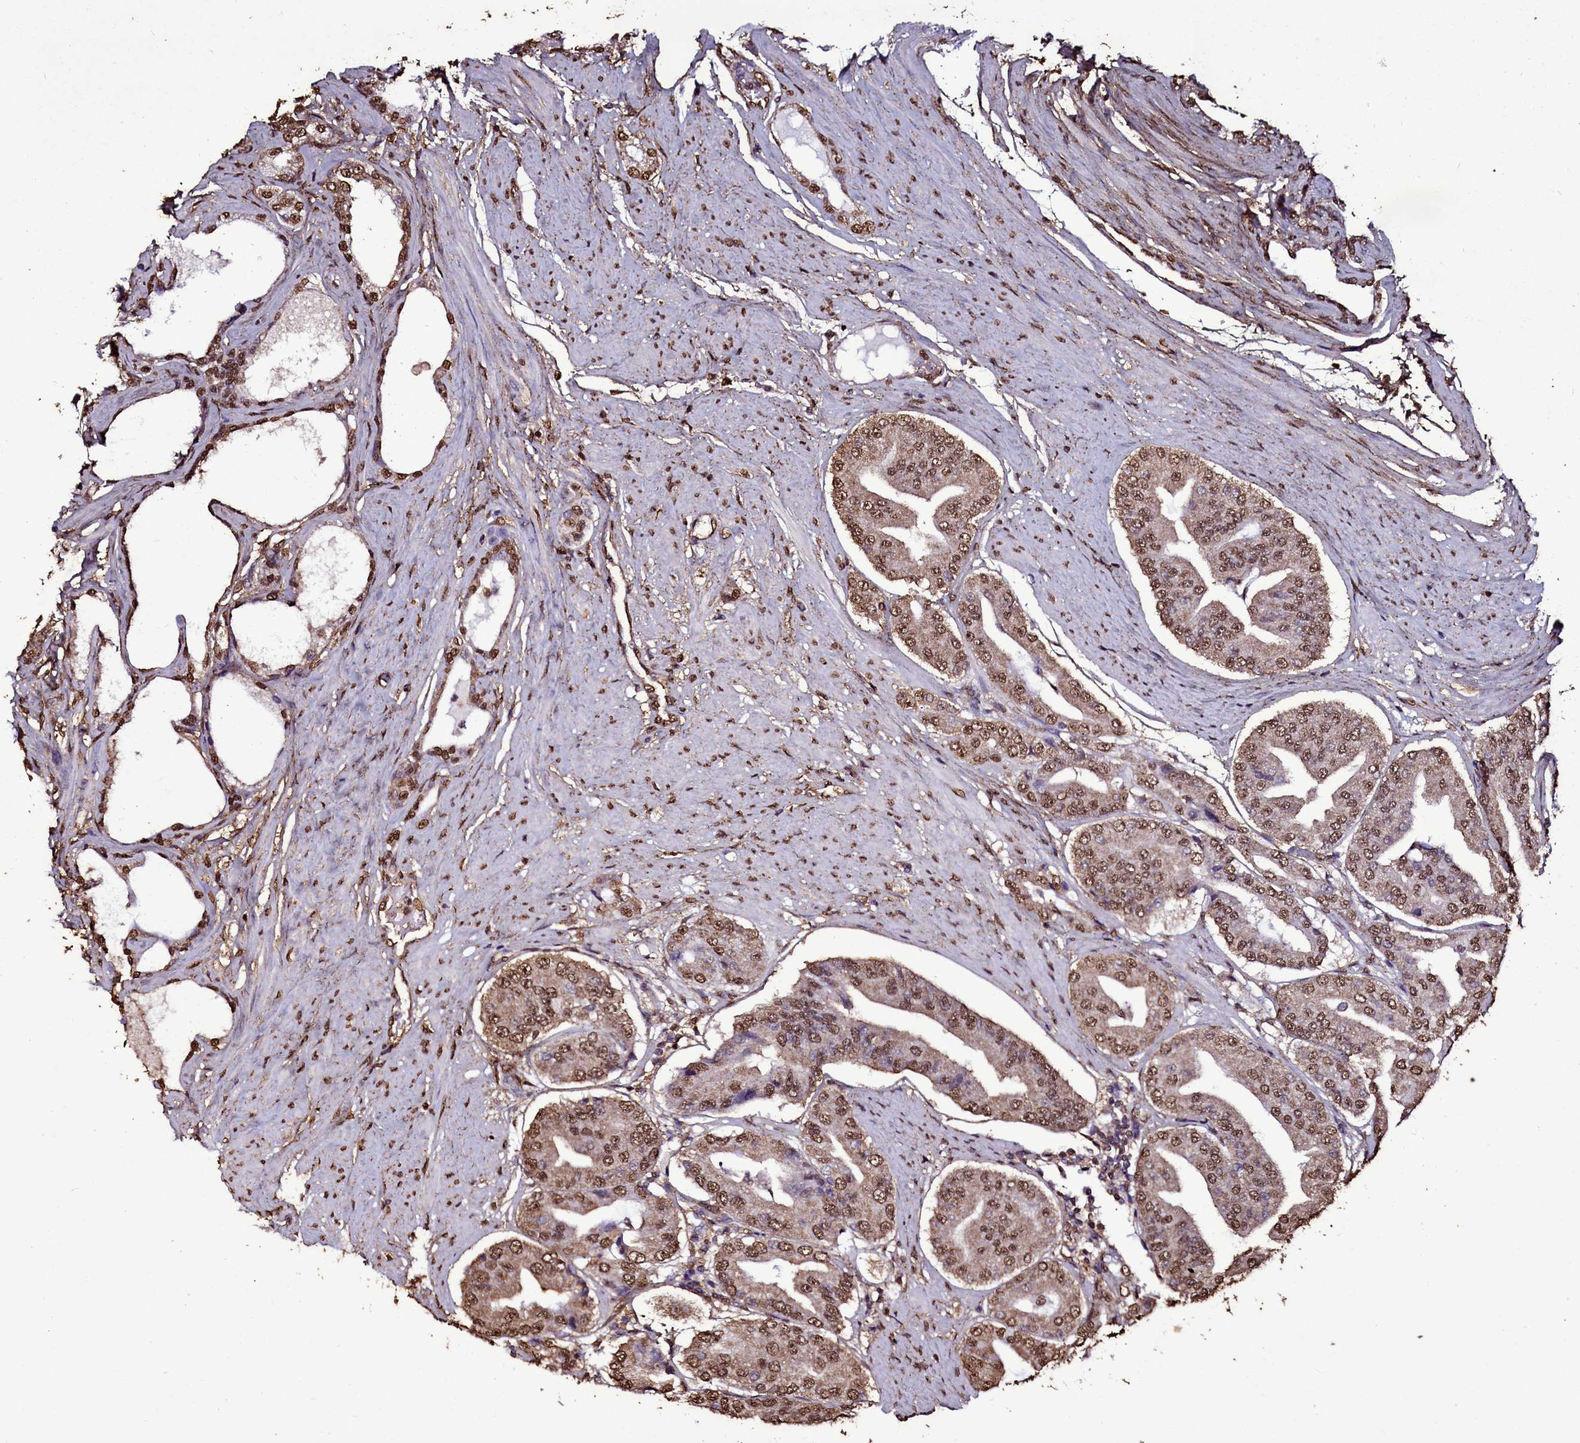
{"staining": {"intensity": "strong", "quantity": ">75%", "location": "nuclear"}, "tissue": "prostate cancer", "cell_type": "Tumor cells", "image_type": "cancer", "snomed": [{"axis": "morphology", "description": "Adenocarcinoma, High grade"}, {"axis": "topography", "description": "Prostate"}], "caption": "Brown immunohistochemical staining in human prostate cancer displays strong nuclear positivity in about >75% of tumor cells.", "gene": "TRIP6", "patient": {"sex": "male", "age": 63}}